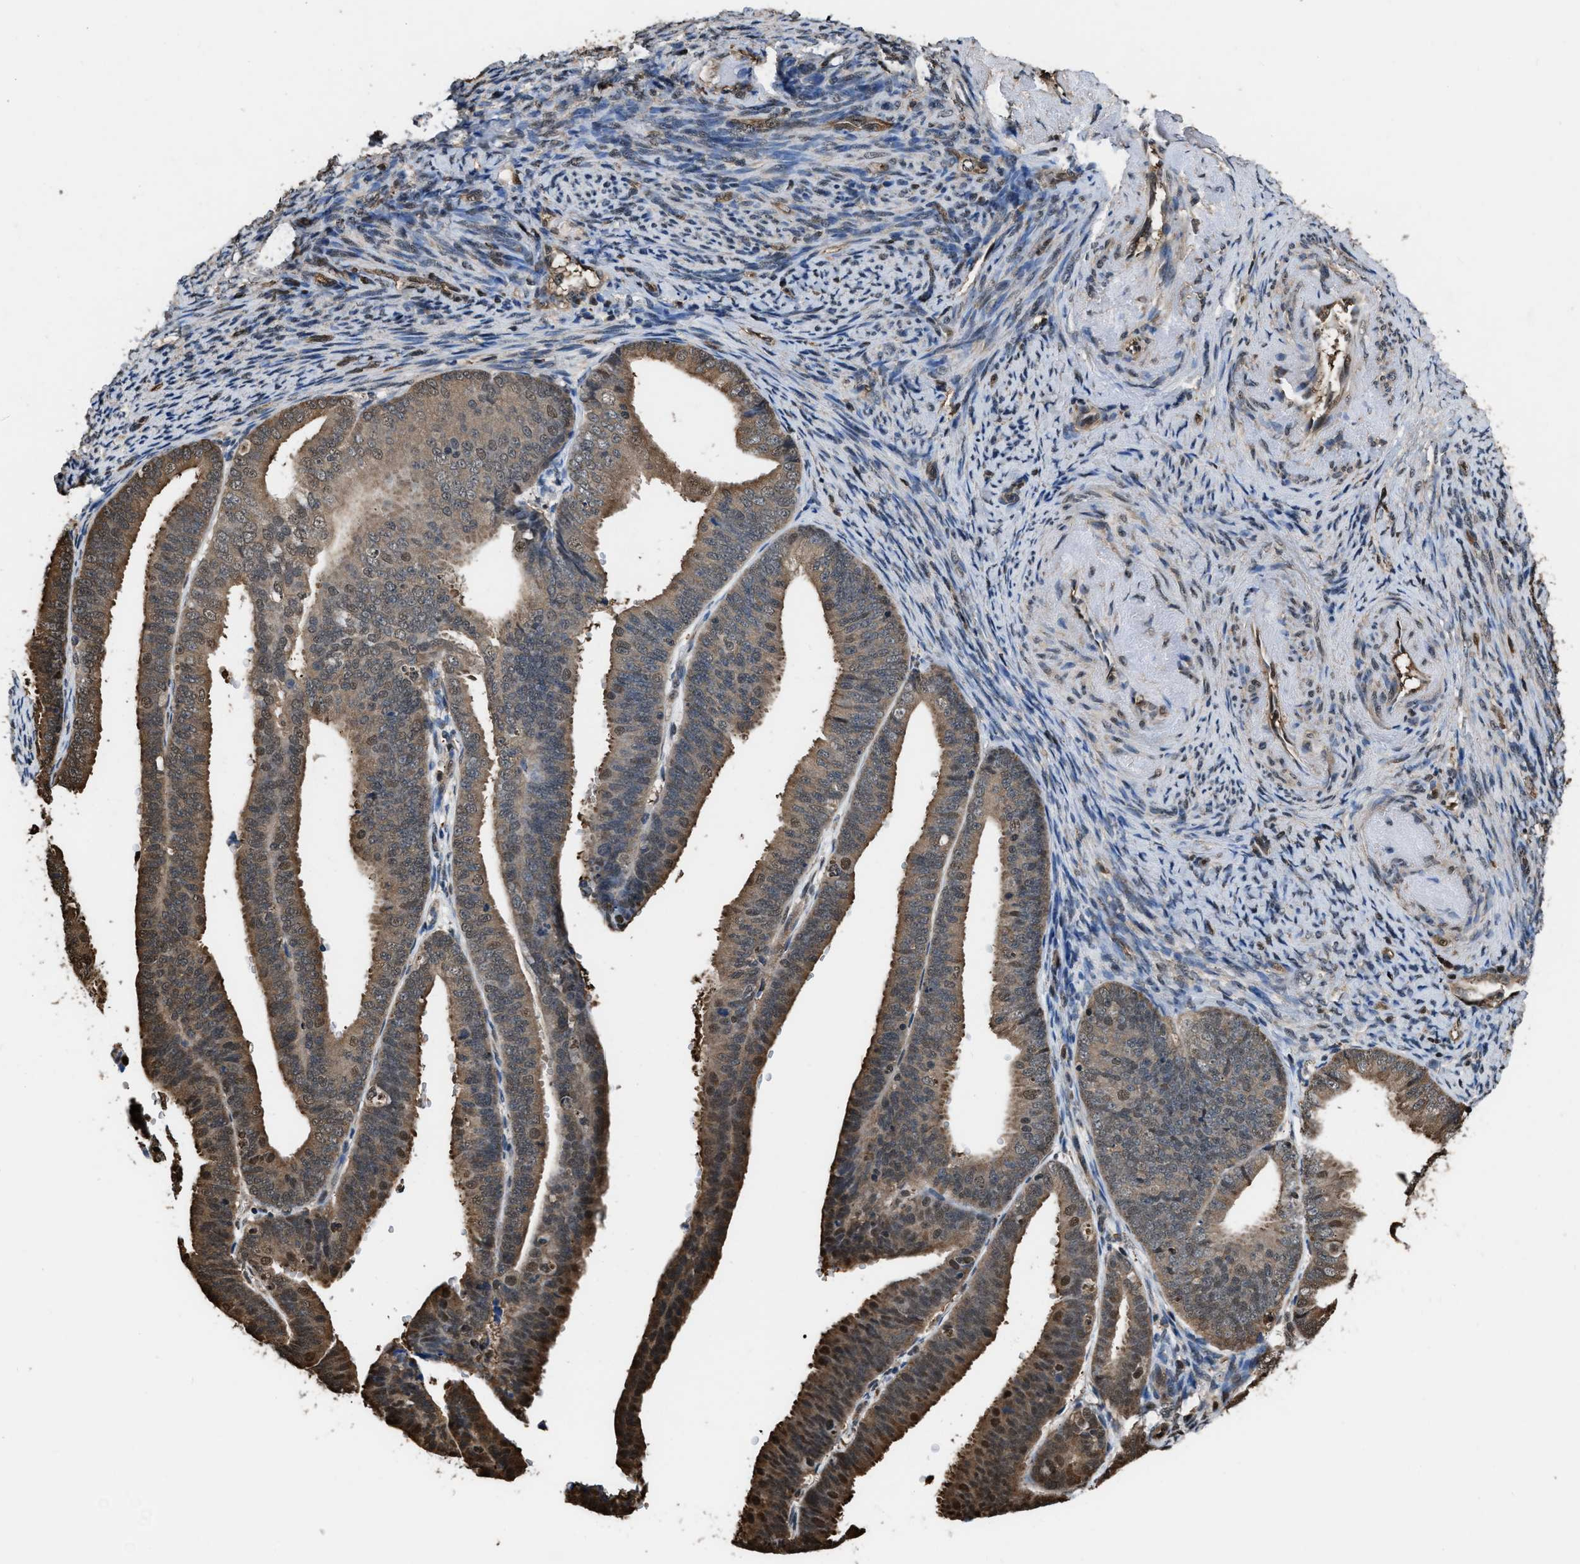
{"staining": {"intensity": "moderate", "quantity": "25%-75%", "location": "cytoplasmic/membranous,nuclear"}, "tissue": "endometrial cancer", "cell_type": "Tumor cells", "image_type": "cancer", "snomed": [{"axis": "morphology", "description": "Adenocarcinoma, NOS"}, {"axis": "topography", "description": "Endometrium"}], "caption": "This is an image of immunohistochemistry staining of endometrial cancer (adenocarcinoma), which shows moderate staining in the cytoplasmic/membranous and nuclear of tumor cells.", "gene": "FNTA", "patient": {"sex": "female", "age": 63}}